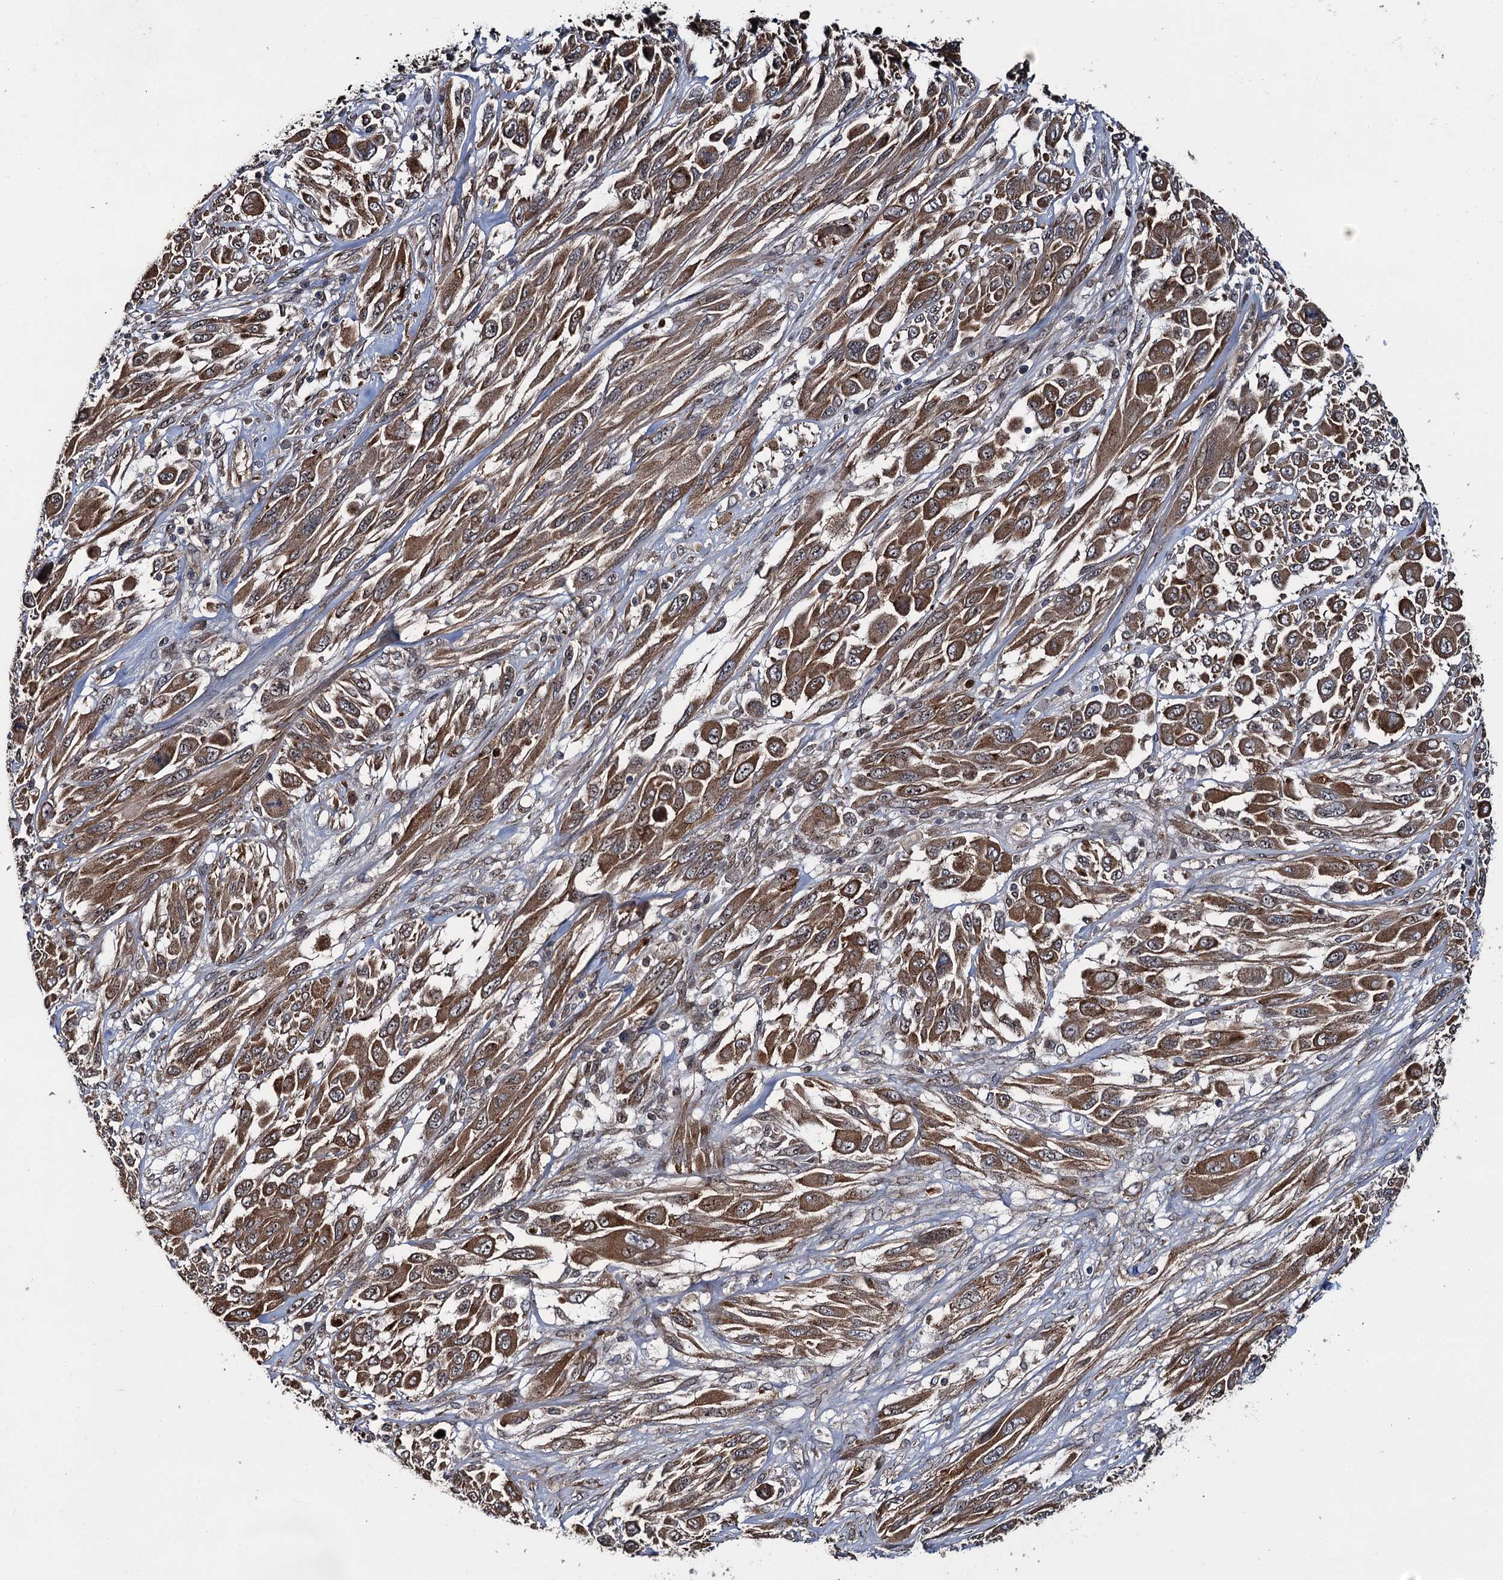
{"staining": {"intensity": "moderate", "quantity": ">75%", "location": "cytoplasmic/membranous"}, "tissue": "melanoma", "cell_type": "Tumor cells", "image_type": "cancer", "snomed": [{"axis": "morphology", "description": "Malignant melanoma, NOS"}, {"axis": "topography", "description": "Skin"}], "caption": "Melanoma tissue reveals moderate cytoplasmic/membranous staining in about >75% of tumor cells", "gene": "EVX2", "patient": {"sex": "female", "age": 91}}